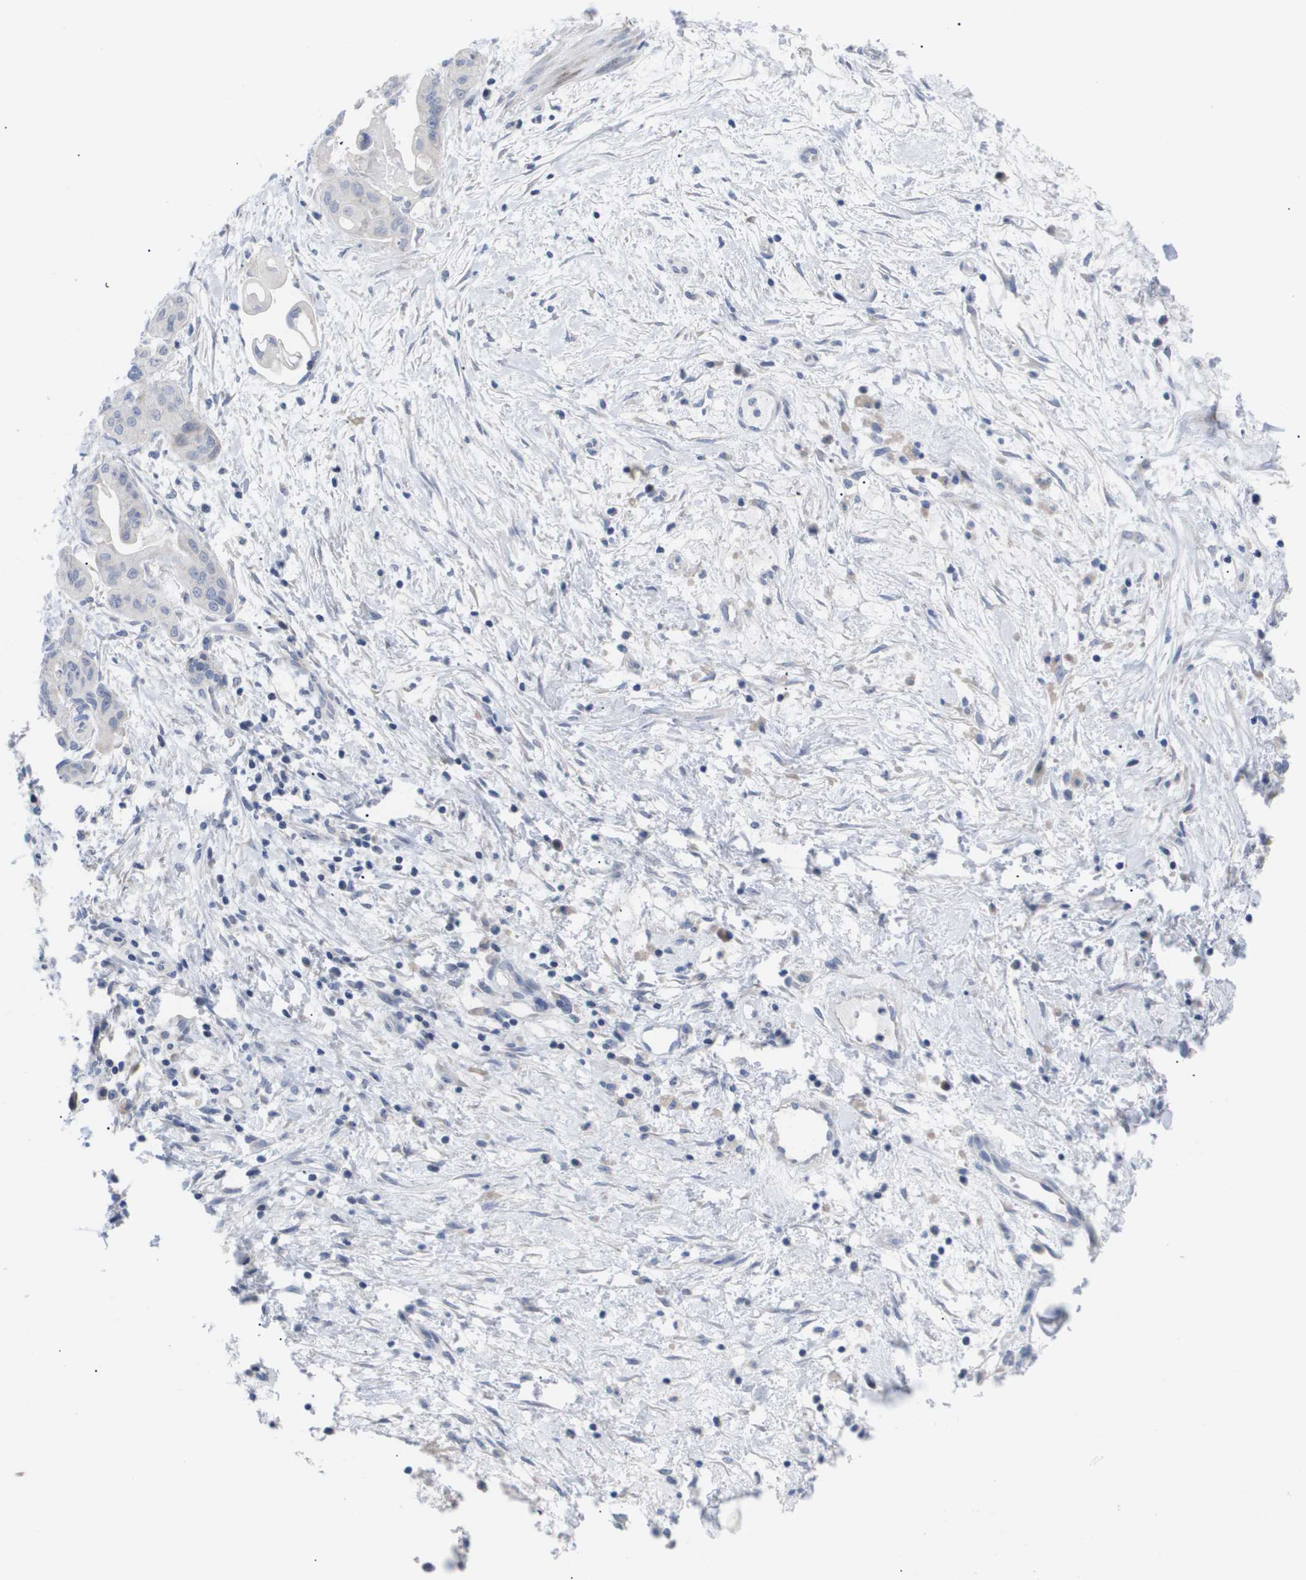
{"staining": {"intensity": "negative", "quantity": "none", "location": "none"}, "tissue": "pancreatic cancer", "cell_type": "Tumor cells", "image_type": "cancer", "snomed": [{"axis": "morphology", "description": "Adenocarcinoma, NOS"}, {"axis": "topography", "description": "Pancreas"}], "caption": "Immunohistochemistry micrograph of human pancreatic cancer (adenocarcinoma) stained for a protein (brown), which displays no expression in tumor cells.", "gene": "CAV3", "patient": {"sex": "female", "age": 75}}